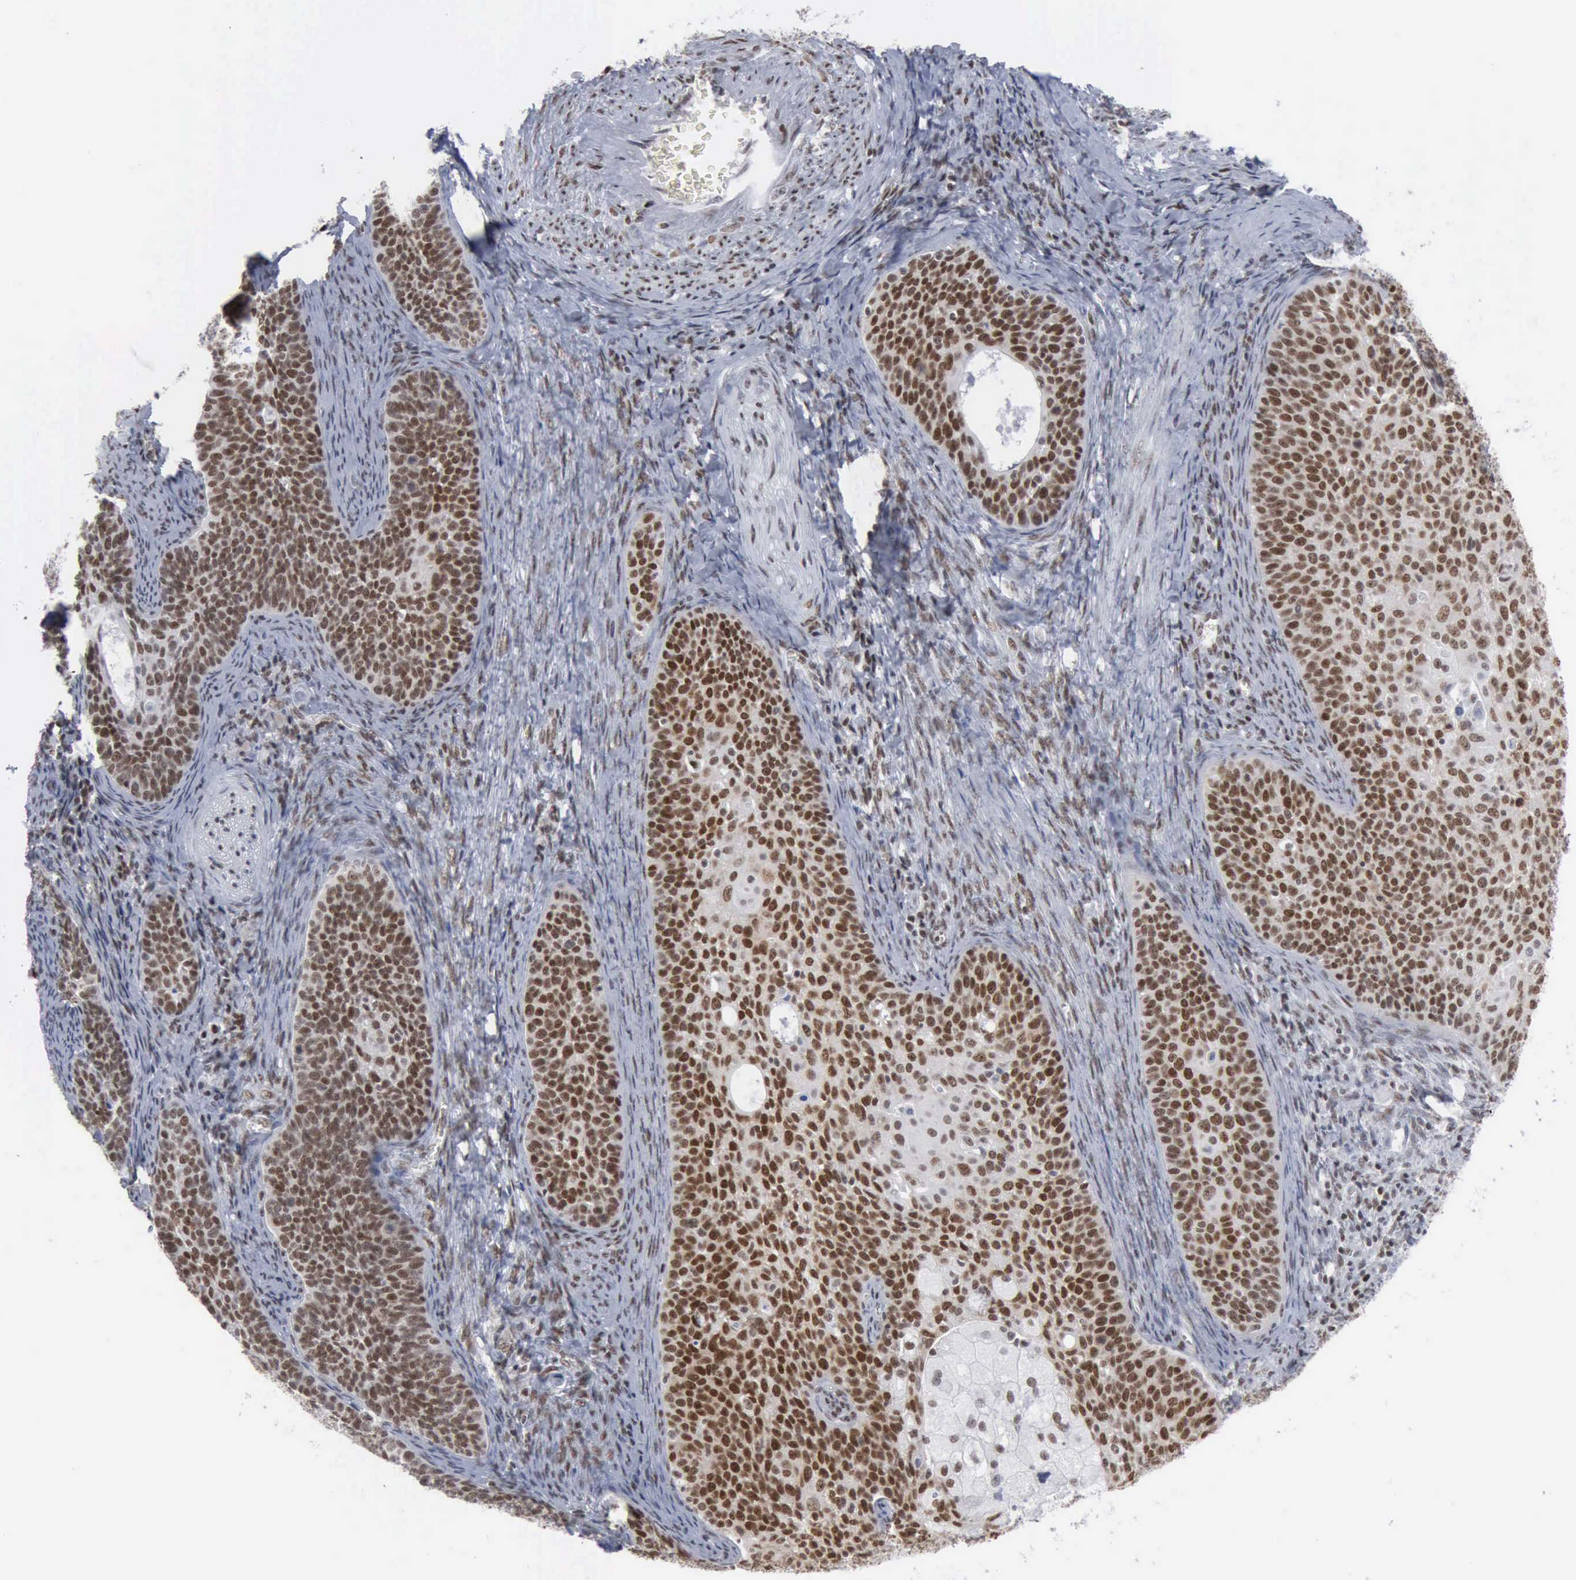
{"staining": {"intensity": "moderate", "quantity": ">75%", "location": "nuclear"}, "tissue": "cervical cancer", "cell_type": "Tumor cells", "image_type": "cancer", "snomed": [{"axis": "morphology", "description": "Squamous cell carcinoma, NOS"}, {"axis": "topography", "description": "Cervix"}], "caption": "Tumor cells demonstrate medium levels of moderate nuclear positivity in approximately >75% of cells in human squamous cell carcinoma (cervical).", "gene": "XPA", "patient": {"sex": "female", "age": 33}}